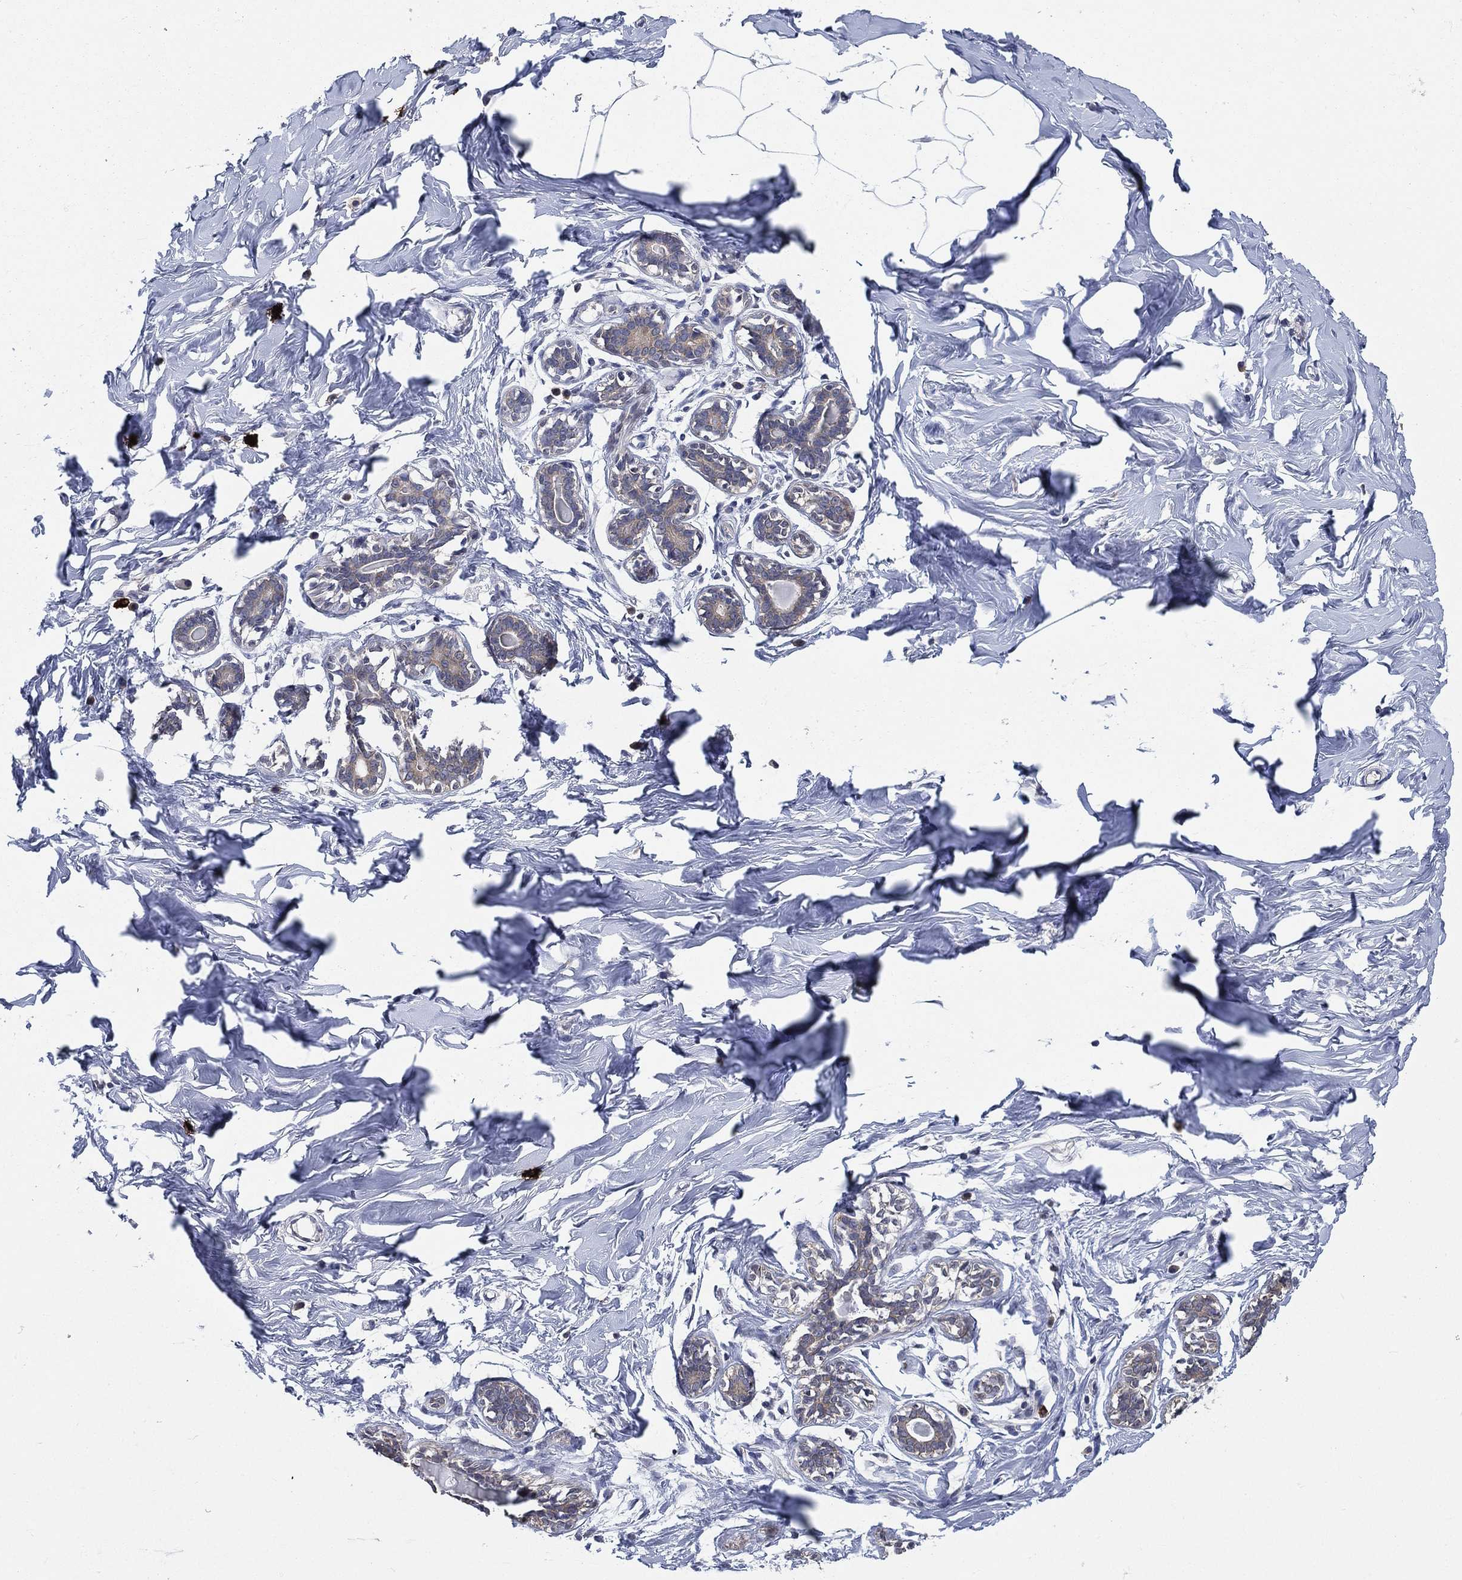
{"staining": {"intensity": "negative", "quantity": "none", "location": "none"}, "tissue": "breast", "cell_type": "Adipocytes", "image_type": "normal", "snomed": [{"axis": "morphology", "description": "Normal tissue, NOS"}, {"axis": "morphology", "description": "Lobular carcinoma, in situ"}, {"axis": "topography", "description": "Breast"}], "caption": "A high-resolution photomicrograph shows IHC staining of normal breast, which displays no significant positivity in adipocytes.", "gene": "SMPD3", "patient": {"sex": "female", "age": 35}}